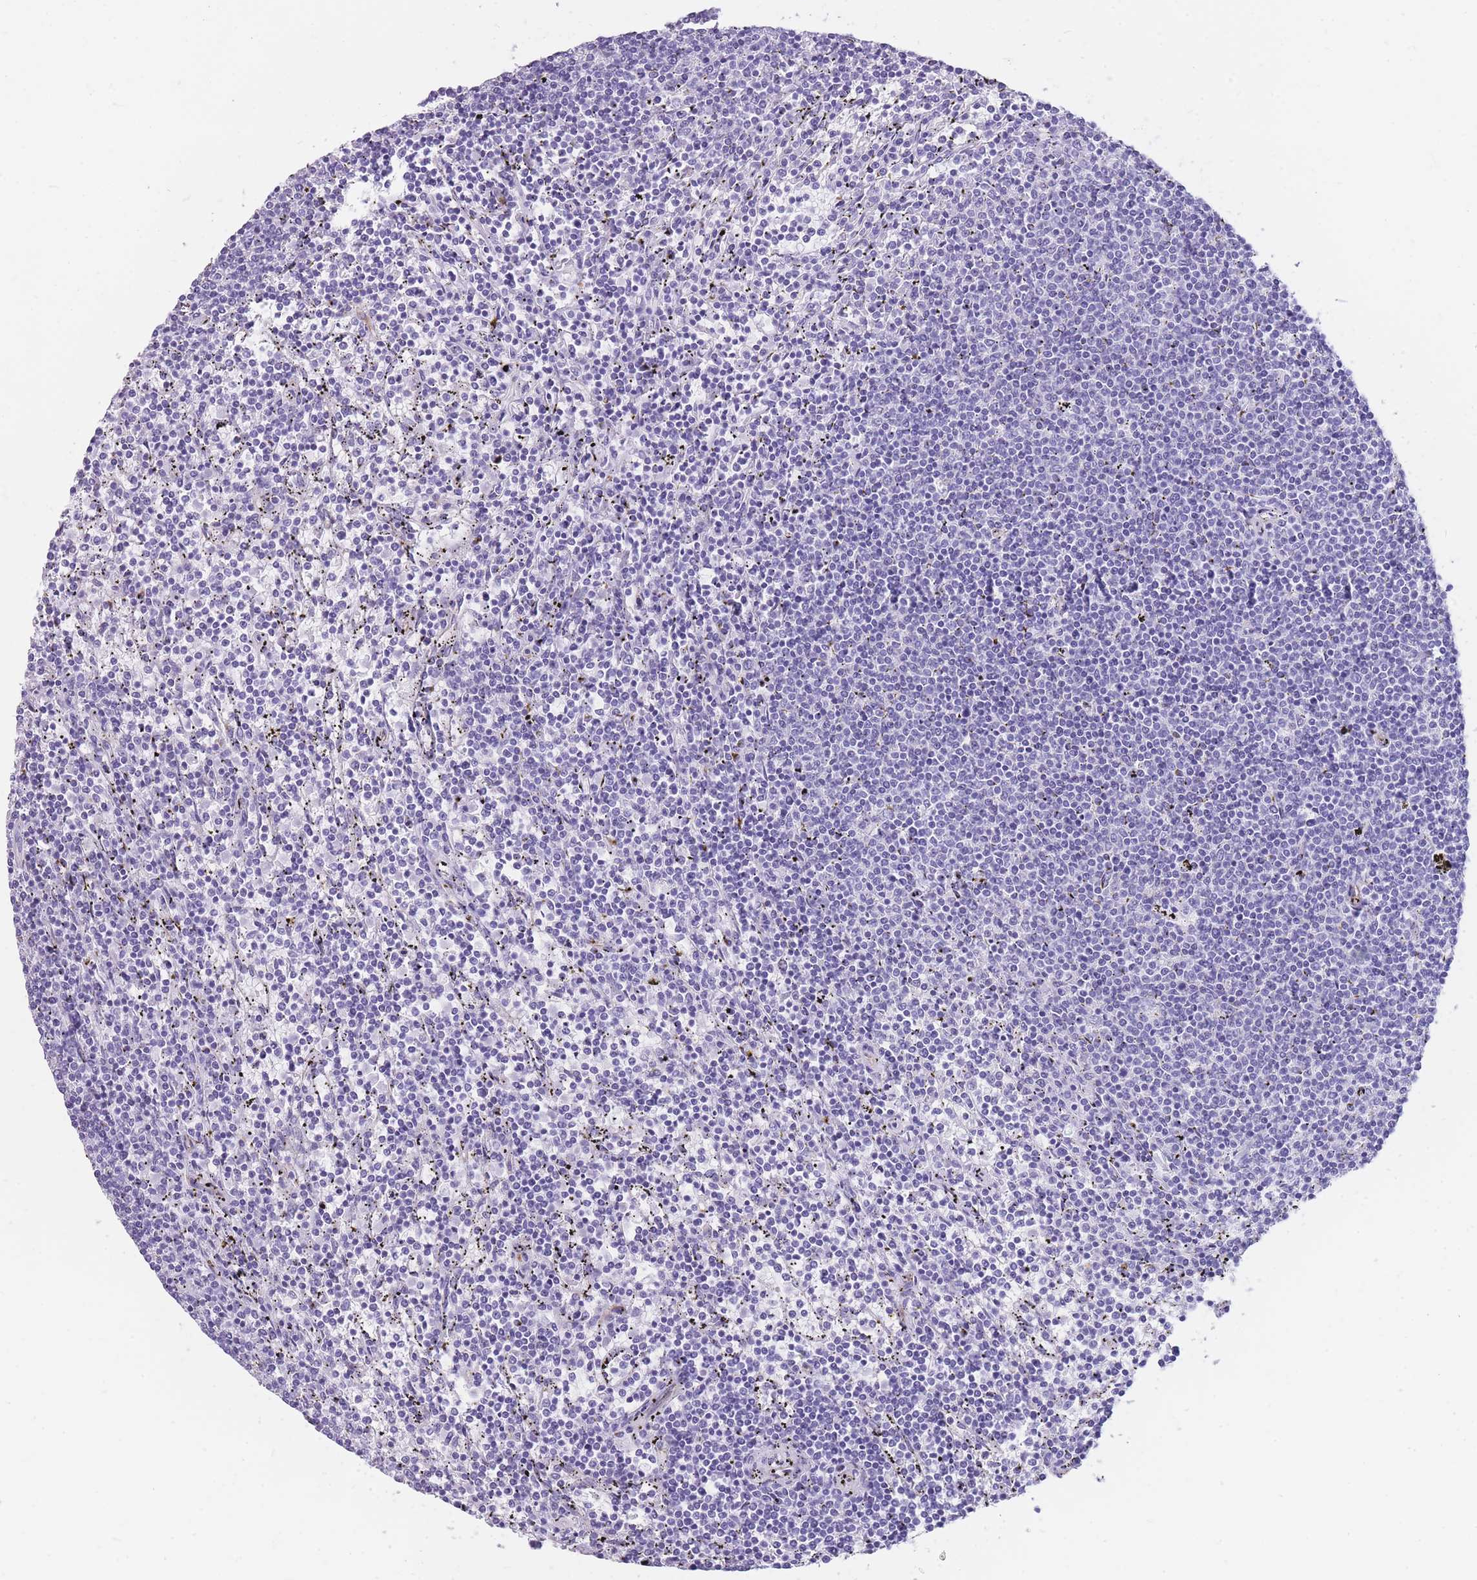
{"staining": {"intensity": "negative", "quantity": "none", "location": "none"}, "tissue": "lymphoma", "cell_type": "Tumor cells", "image_type": "cancer", "snomed": [{"axis": "morphology", "description": "Malignant lymphoma, non-Hodgkin's type, Low grade"}, {"axis": "topography", "description": "Spleen"}], "caption": "IHC micrograph of neoplastic tissue: human low-grade malignant lymphoma, non-Hodgkin's type stained with DAB (3,3'-diaminobenzidine) exhibits no significant protein positivity in tumor cells.", "gene": "MTSS2", "patient": {"sex": "female", "age": 50}}